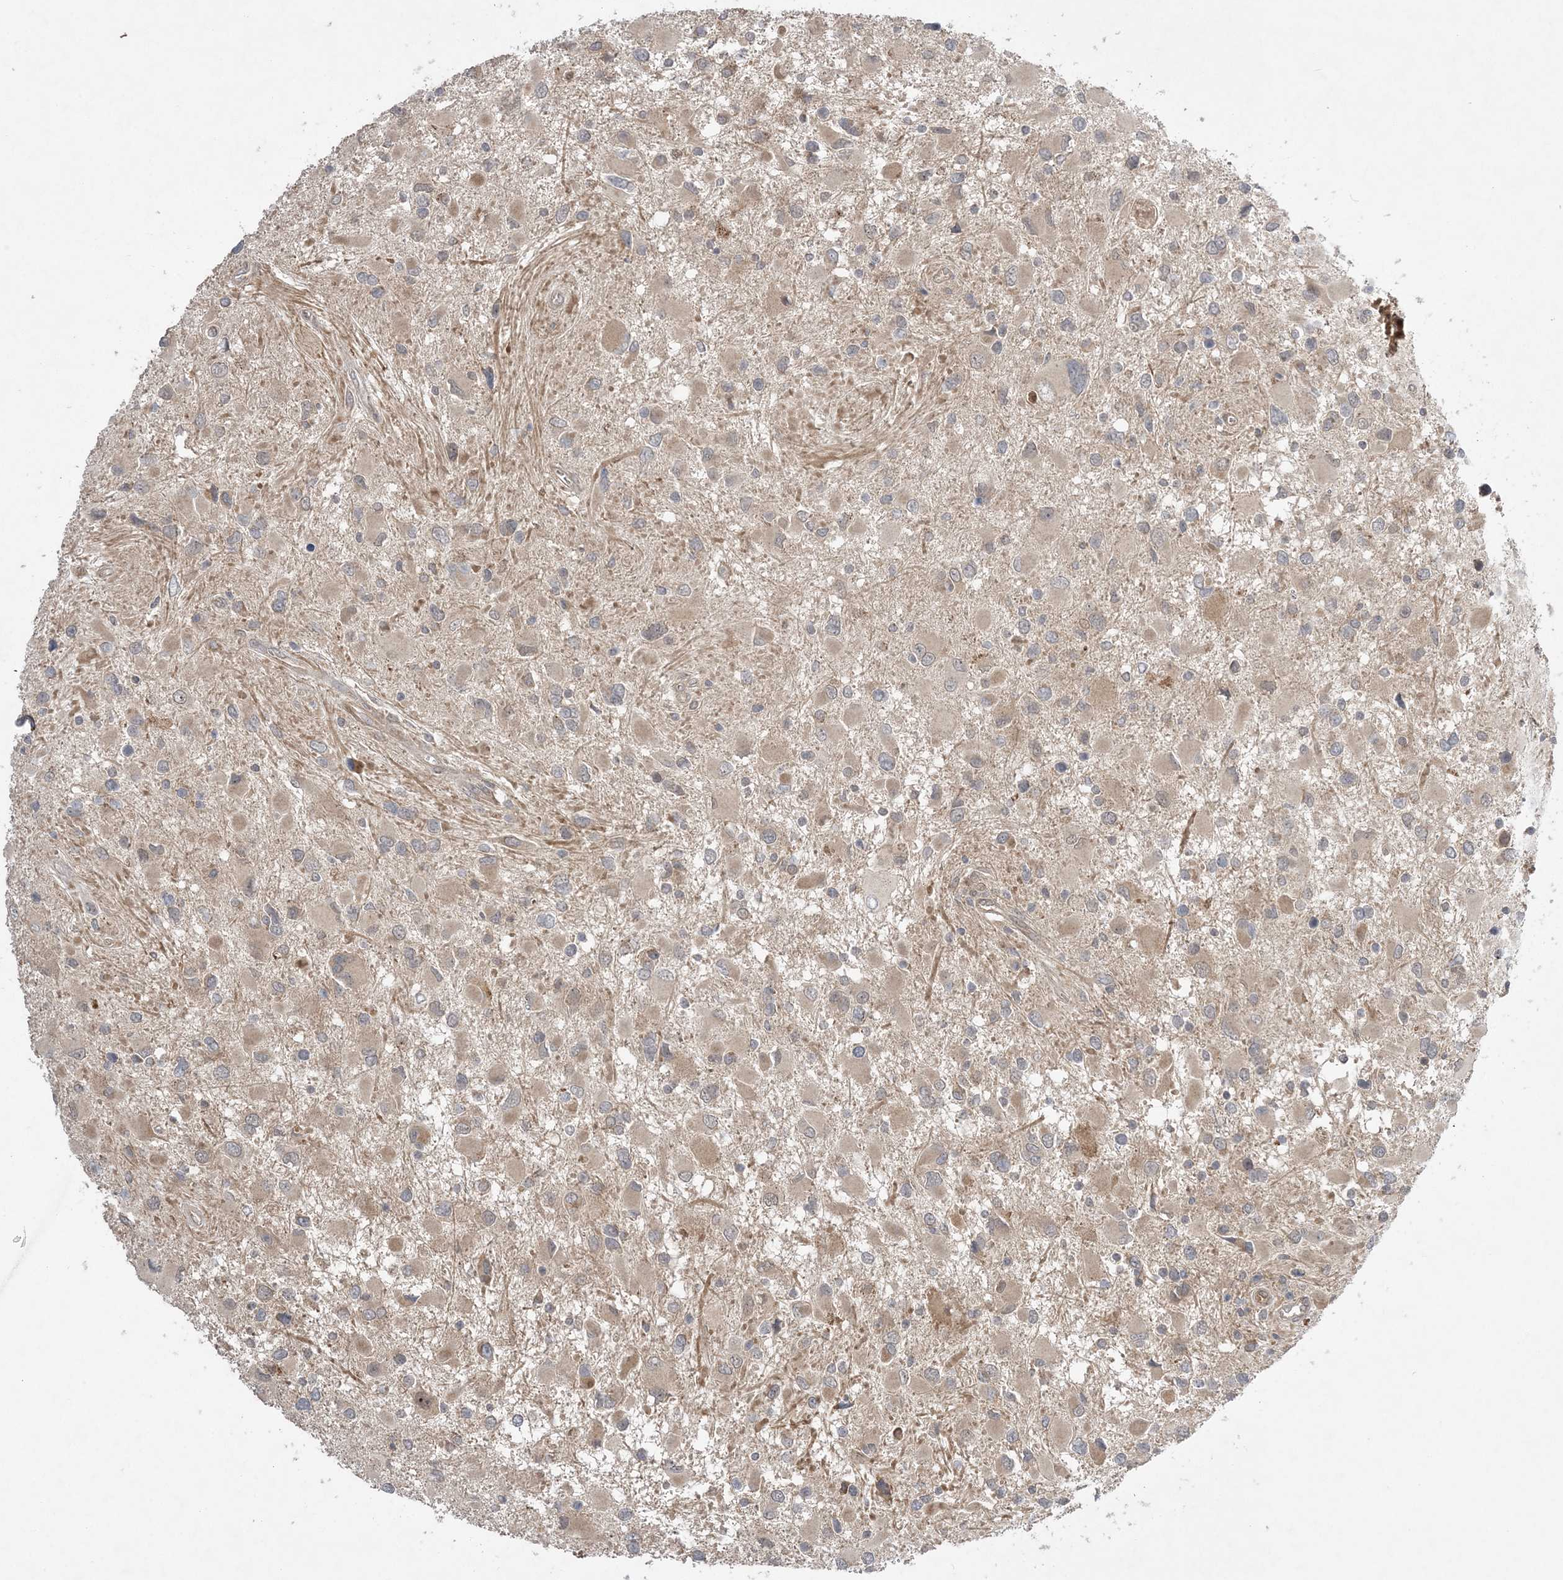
{"staining": {"intensity": "weak", "quantity": "<25%", "location": "cytoplasmic/membranous"}, "tissue": "glioma", "cell_type": "Tumor cells", "image_type": "cancer", "snomed": [{"axis": "morphology", "description": "Glioma, malignant, High grade"}, {"axis": "topography", "description": "Brain"}], "caption": "This image is of glioma stained with IHC to label a protein in brown with the nuclei are counter-stained blue. There is no expression in tumor cells.", "gene": "MMADHC", "patient": {"sex": "male", "age": 53}}